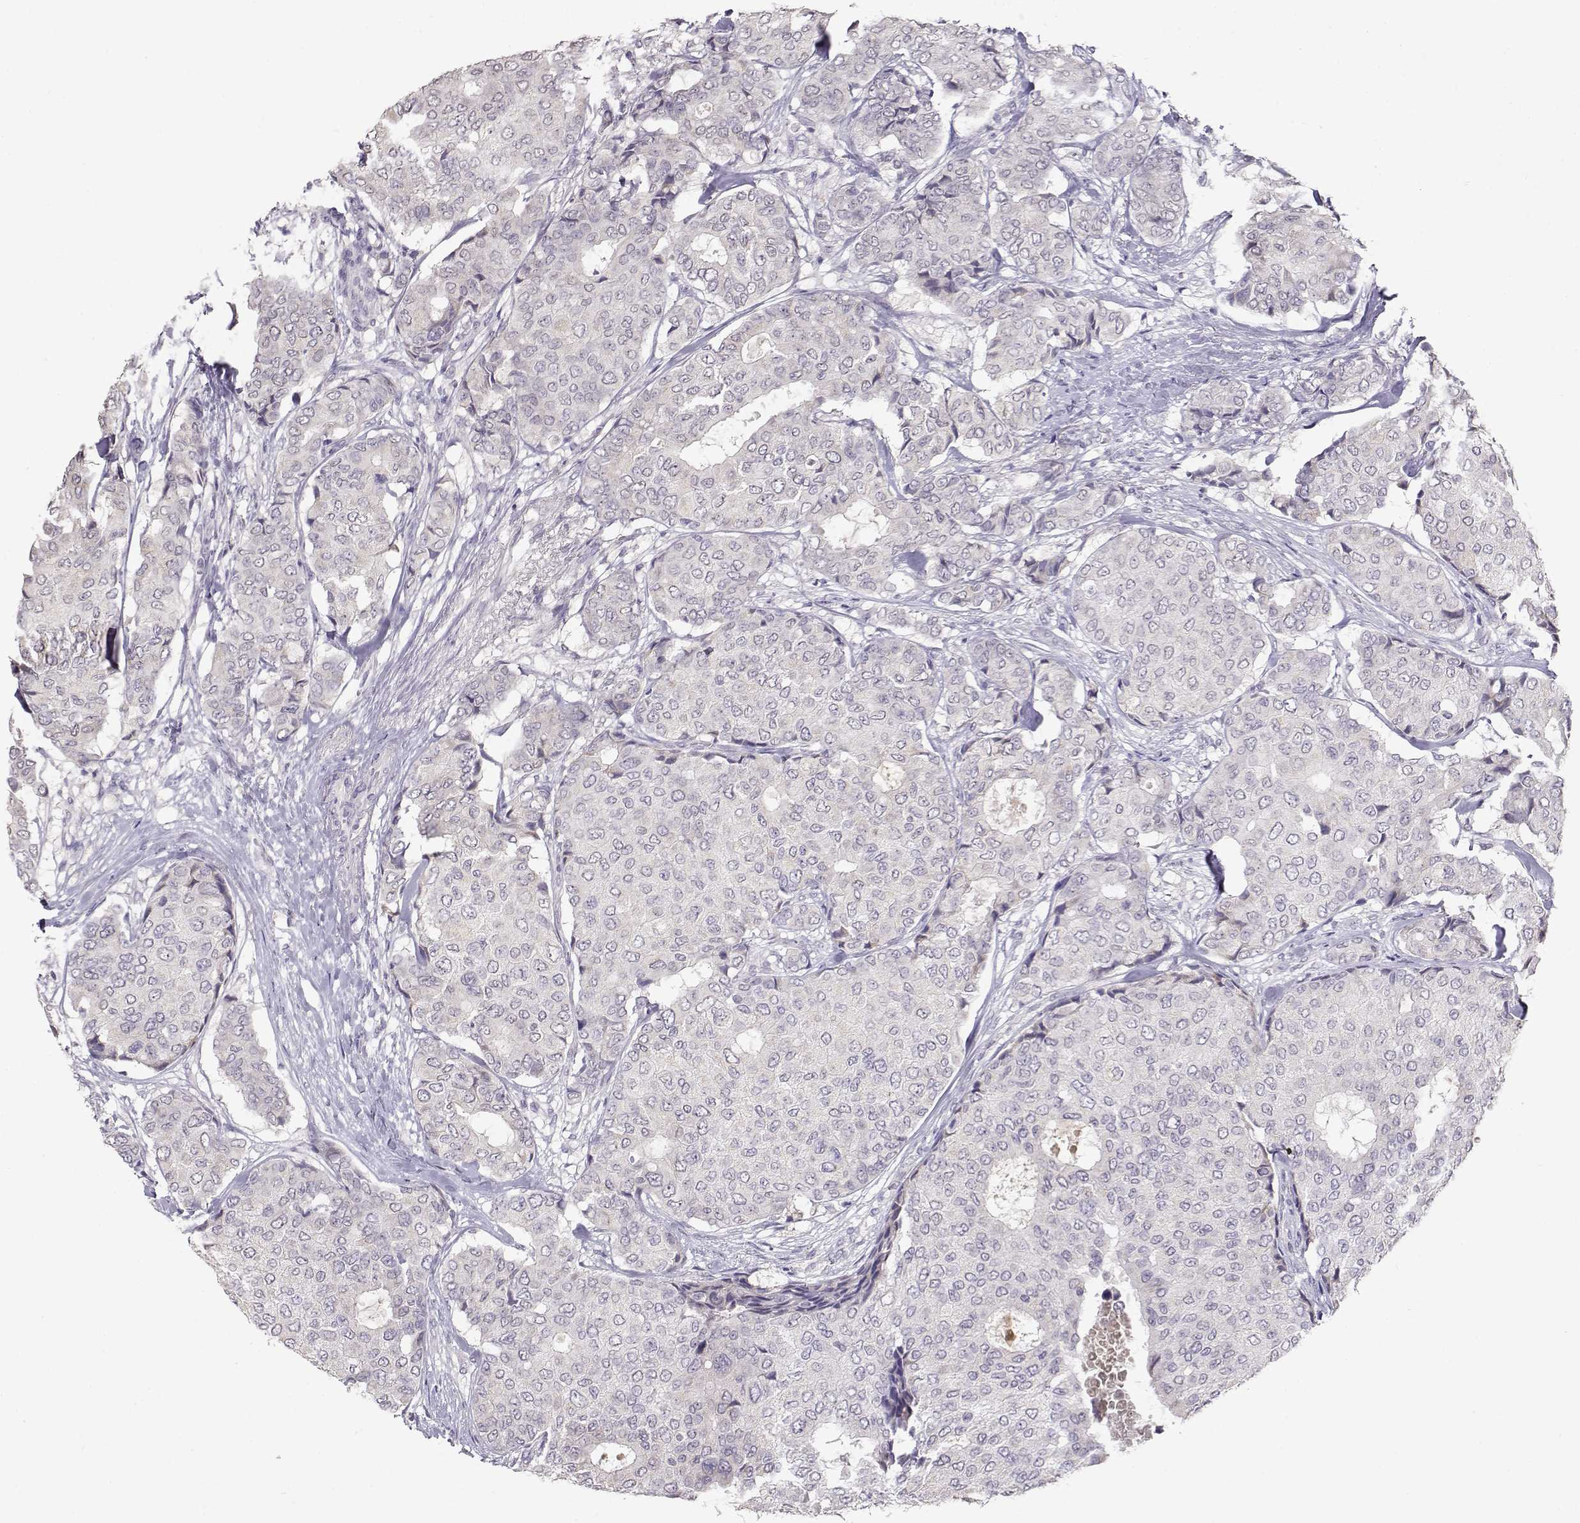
{"staining": {"intensity": "negative", "quantity": "none", "location": "none"}, "tissue": "breast cancer", "cell_type": "Tumor cells", "image_type": "cancer", "snomed": [{"axis": "morphology", "description": "Duct carcinoma"}, {"axis": "topography", "description": "Breast"}], "caption": "An immunohistochemistry image of infiltrating ductal carcinoma (breast) is shown. There is no staining in tumor cells of infiltrating ductal carcinoma (breast).", "gene": "TACR1", "patient": {"sex": "female", "age": 75}}